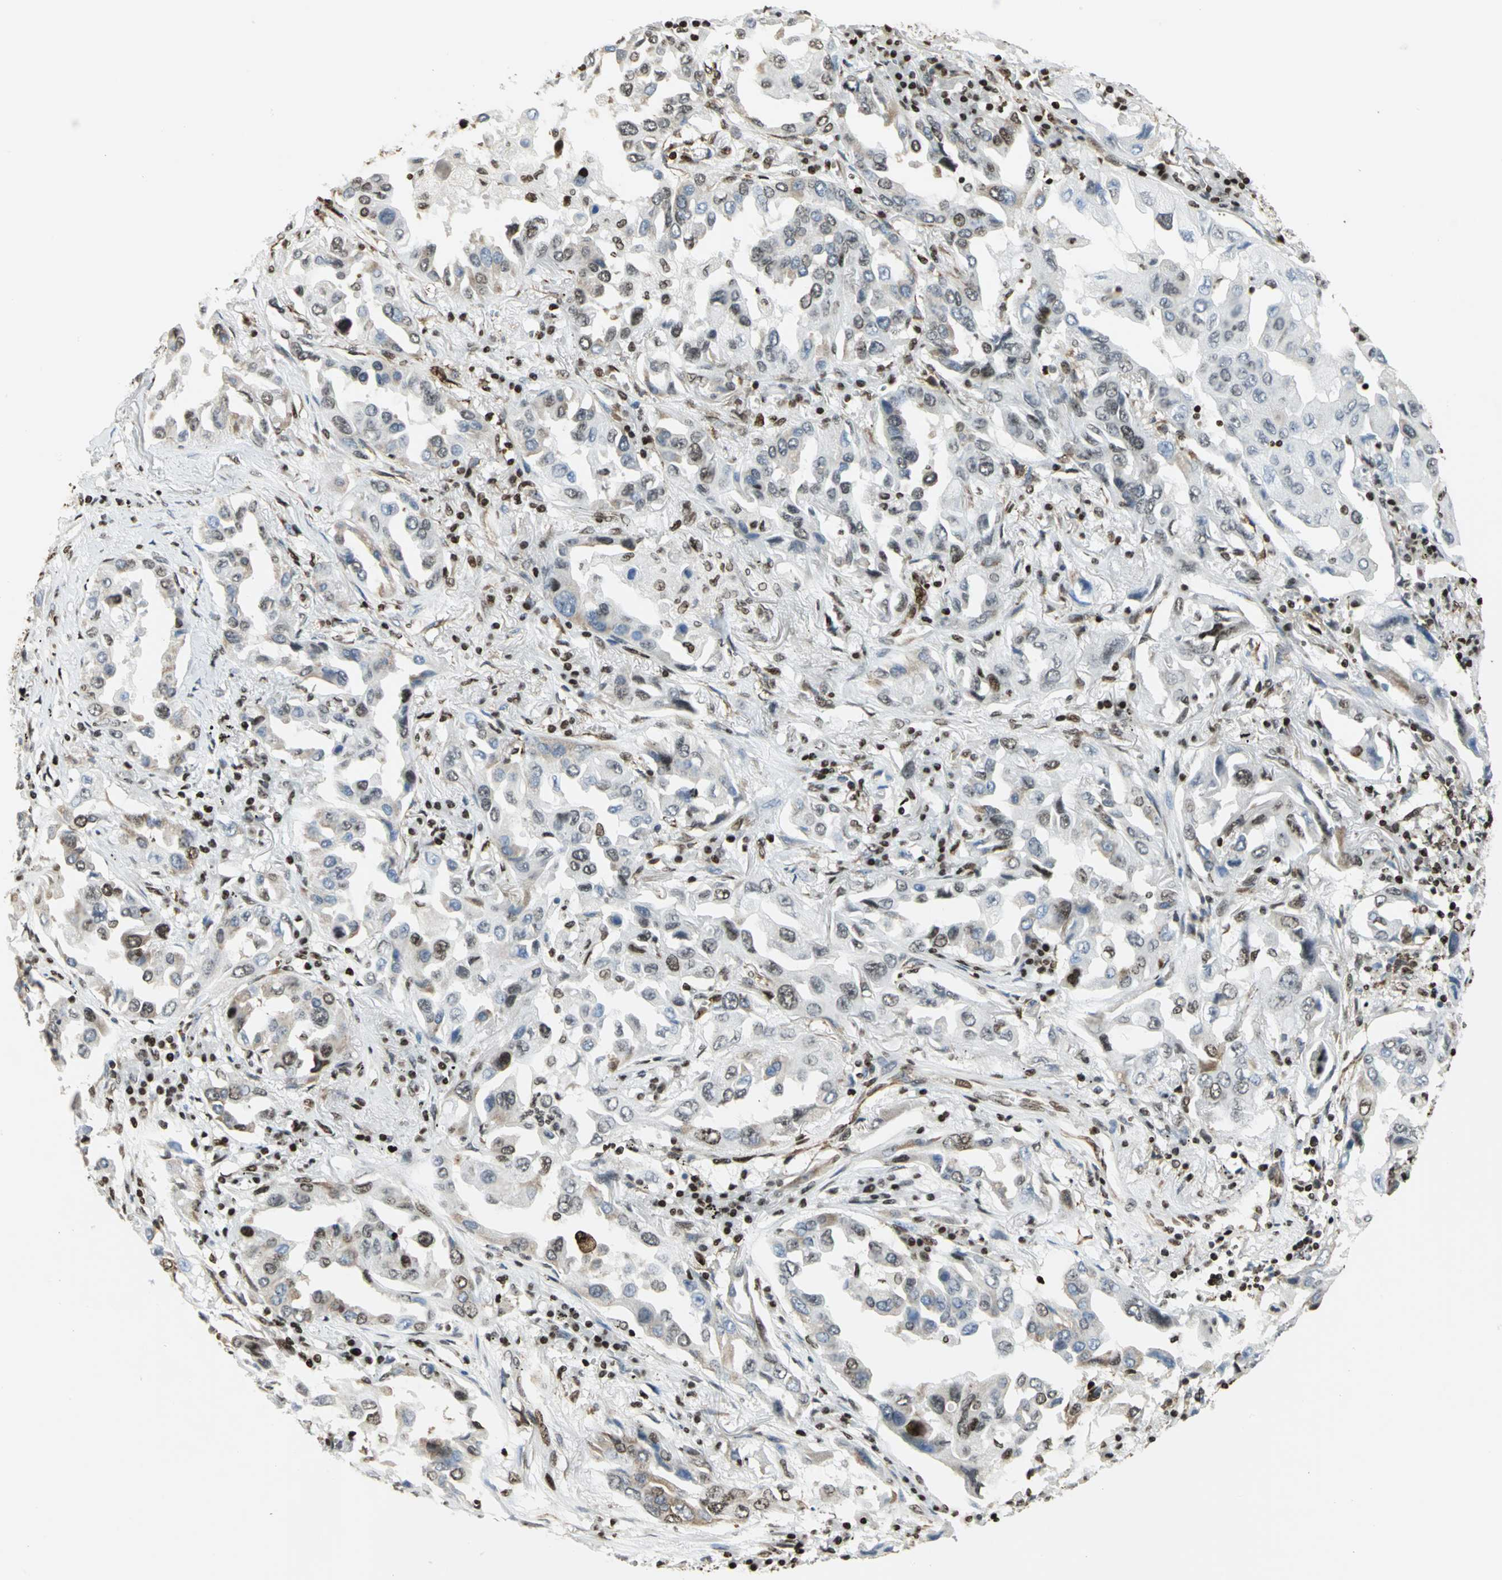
{"staining": {"intensity": "weak", "quantity": "25%-75%", "location": "cytoplasmic/membranous,nuclear"}, "tissue": "lung cancer", "cell_type": "Tumor cells", "image_type": "cancer", "snomed": [{"axis": "morphology", "description": "Adenocarcinoma, NOS"}, {"axis": "topography", "description": "Lung"}], "caption": "High-magnification brightfield microscopy of lung cancer (adenocarcinoma) stained with DAB (3,3'-diaminobenzidine) (brown) and counterstained with hematoxylin (blue). tumor cells exhibit weak cytoplasmic/membranous and nuclear expression is present in approximately25%-75% of cells. The protein of interest is stained brown, and the nuclei are stained in blue (DAB IHC with brightfield microscopy, high magnification).", "gene": "HMGB1", "patient": {"sex": "female", "age": 65}}